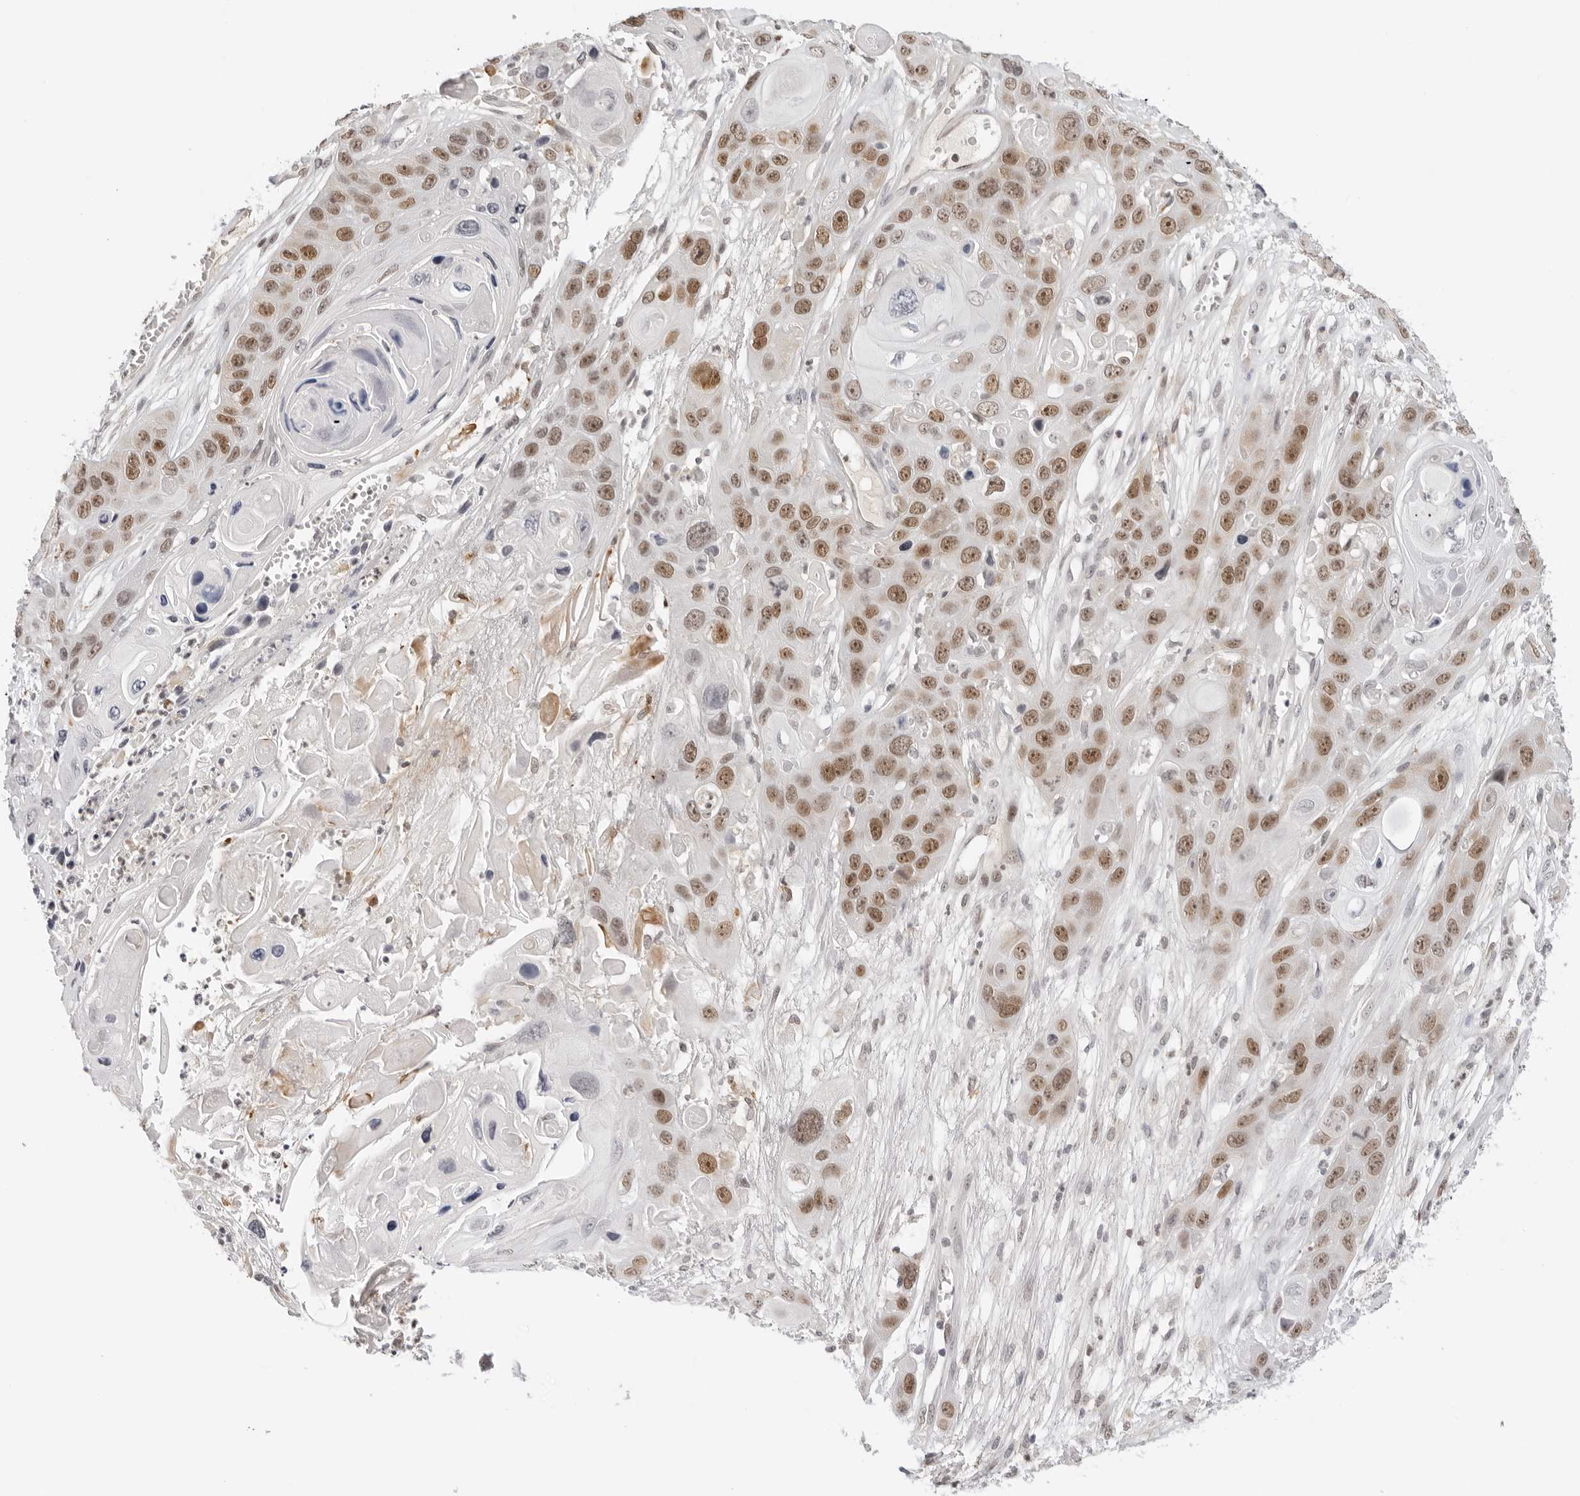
{"staining": {"intensity": "moderate", "quantity": ">75%", "location": "nuclear"}, "tissue": "skin cancer", "cell_type": "Tumor cells", "image_type": "cancer", "snomed": [{"axis": "morphology", "description": "Squamous cell carcinoma, NOS"}, {"axis": "topography", "description": "Skin"}], "caption": "Approximately >75% of tumor cells in squamous cell carcinoma (skin) show moderate nuclear protein staining as visualized by brown immunohistochemical staining.", "gene": "MSH6", "patient": {"sex": "male", "age": 55}}